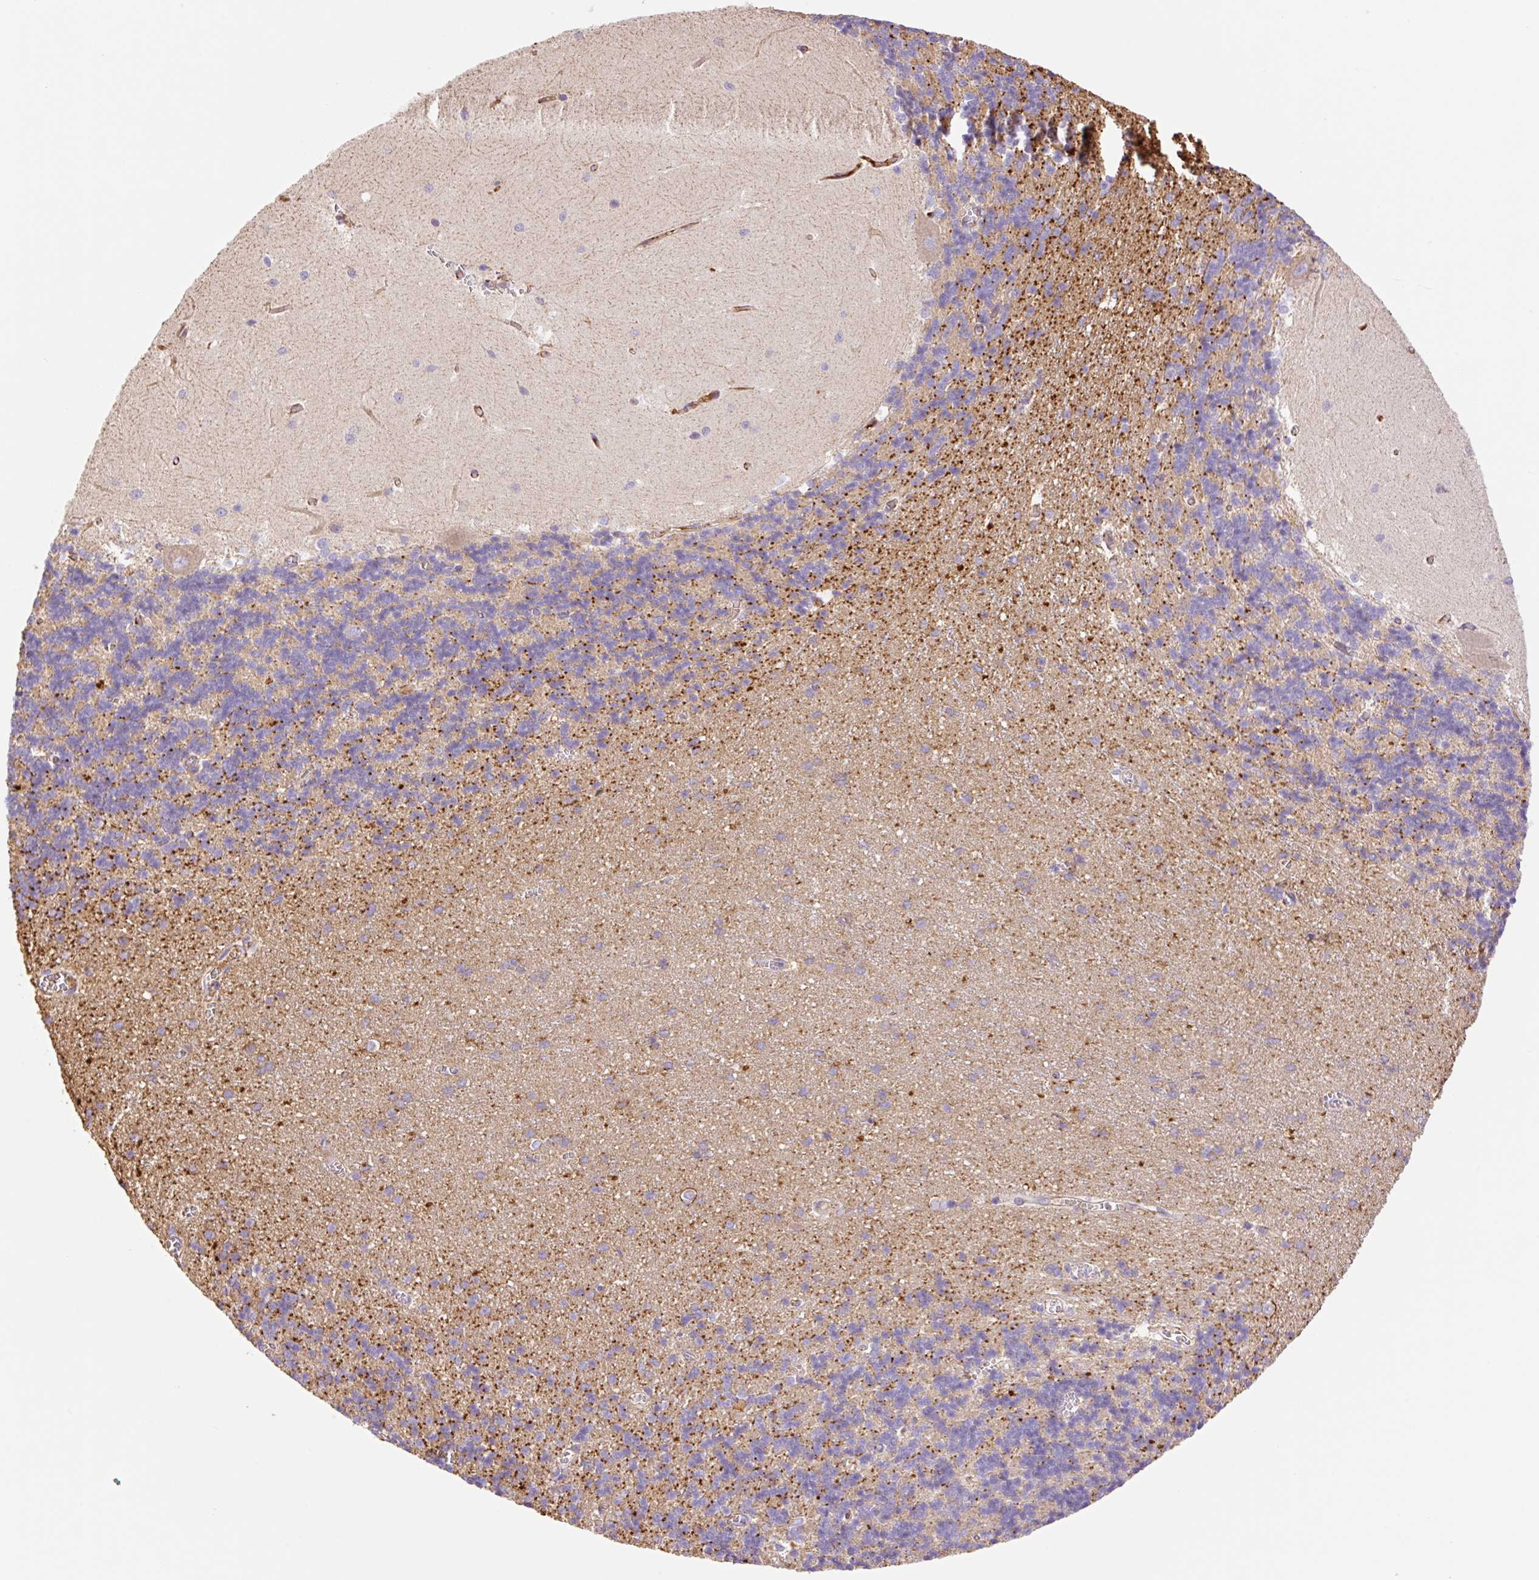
{"staining": {"intensity": "moderate", "quantity": "<25%", "location": "cytoplasmic/membranous"}, "tissue": "cerebellum", "cell_type": "Cells in granular layer", "image_type": "normal", "snomed": [{"axis": "morphology", "description": "Normal tissue, NOS"}, {"axis": "topography", "description": "Cerebellum"}], "caption": "Benign cerebellum was stained to show a protein in brown. There is low levels of moderate cytoplasmic/membranous positivity in about <25% of cells in granular layer. Ihc stains the protein of interest in brown and the nuclei are stained blue.", "gene": "ESAM", "patient": {"sex": "male", "age": 37}}